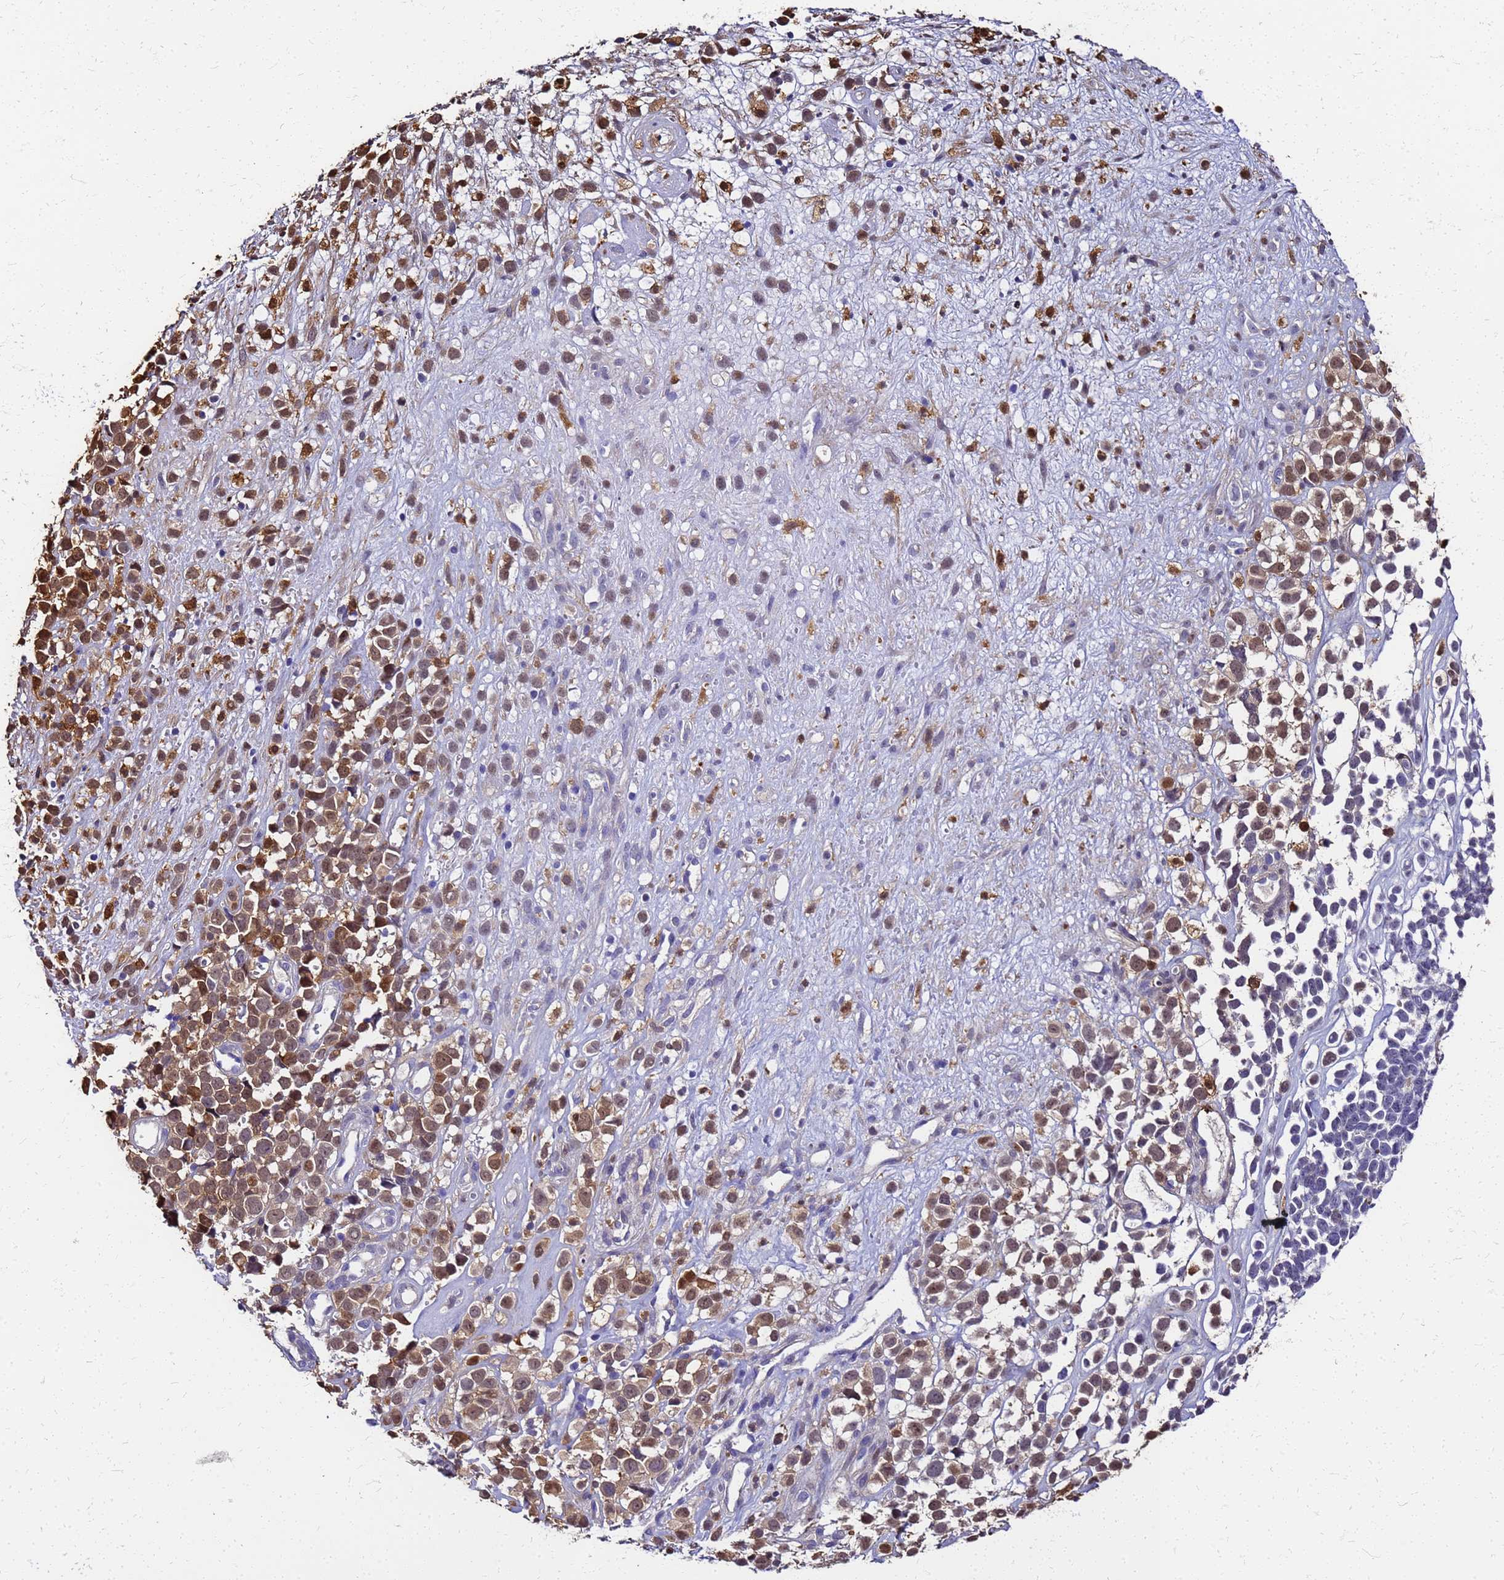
{"staining": {"intensity": "moderate", "quantity": "<25%", "location": "cytoplasmic/membranous,nuclear"}, "tissue": "melanoma", "cell_type": "Tumor cells", "image_type": "cancer", "snomed": [{"axis": "morphology", "description": "Malignant melanoma, NOS"}, {"axis": "topography", "description": "Nose, NOS"}], "caption": "Melanoma stained for a protein (brown) displays moderate cytoplasmic/membranous and nuclear positive positivity in approximately <25% of tumor cells.", "gene": "S100A11", "patient": {"sex": "female", "age": 48}}